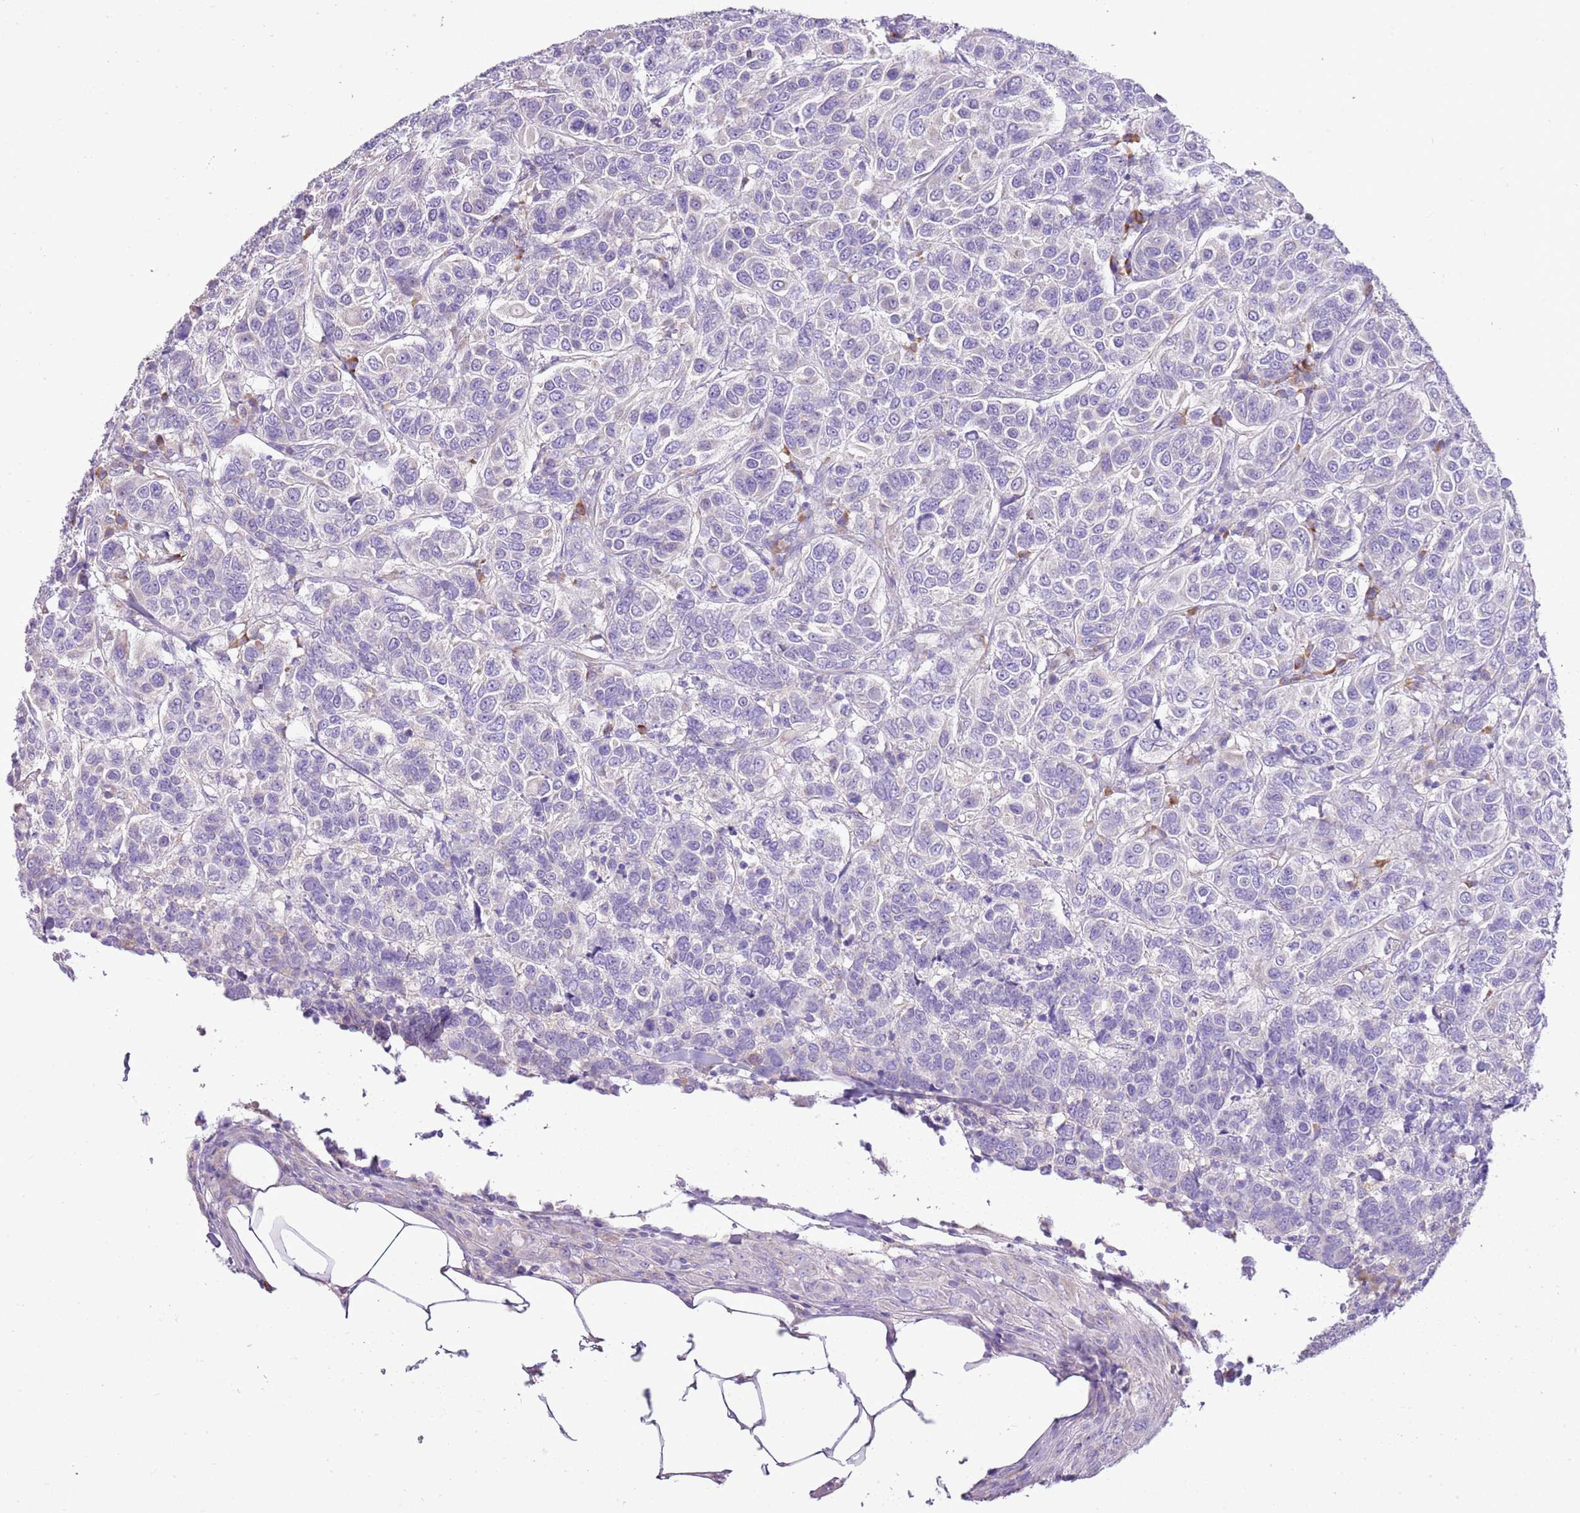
{"staining": {"intensity": "negative", "quantity": "none", "location": "none"}, "tissue": "breast cancer", "cell_type": "Tumor cells", "image_type": "cancer", "snomed": [{"axis": "morphology", "description": "Duct carcinoma"}, {"axis": "topography", "description": "Breast"}], "caption": "Immunohistochemistry of infiltrating ductal carcinoma (breast) reveals no staining in tumor cells.", "gene": "AAR2", "patient": {"sex": "female", "age": 55}}